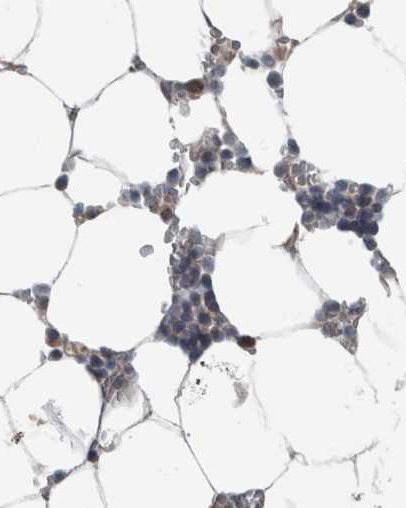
{"staining": {"intensity": "strong", "quantity": "<25%", "location": "nuclear"}, "tissue": "bone marrow", "cell_type": "Hematopoietic cells", "image_type": "normal", "snomed": [{"axis": "morphology", "description": "Normal tissue, NOS"}, {"axis": "topography", "description": "Bone marrow"}], "caption": "This image demonstrates IHC staining of normal human bone marrow, with medium strong nuclear expression in approximately <25% of hematopoietic cells.", "gene": "GBA2", "patient": {"sex": "male", "age": 70}}